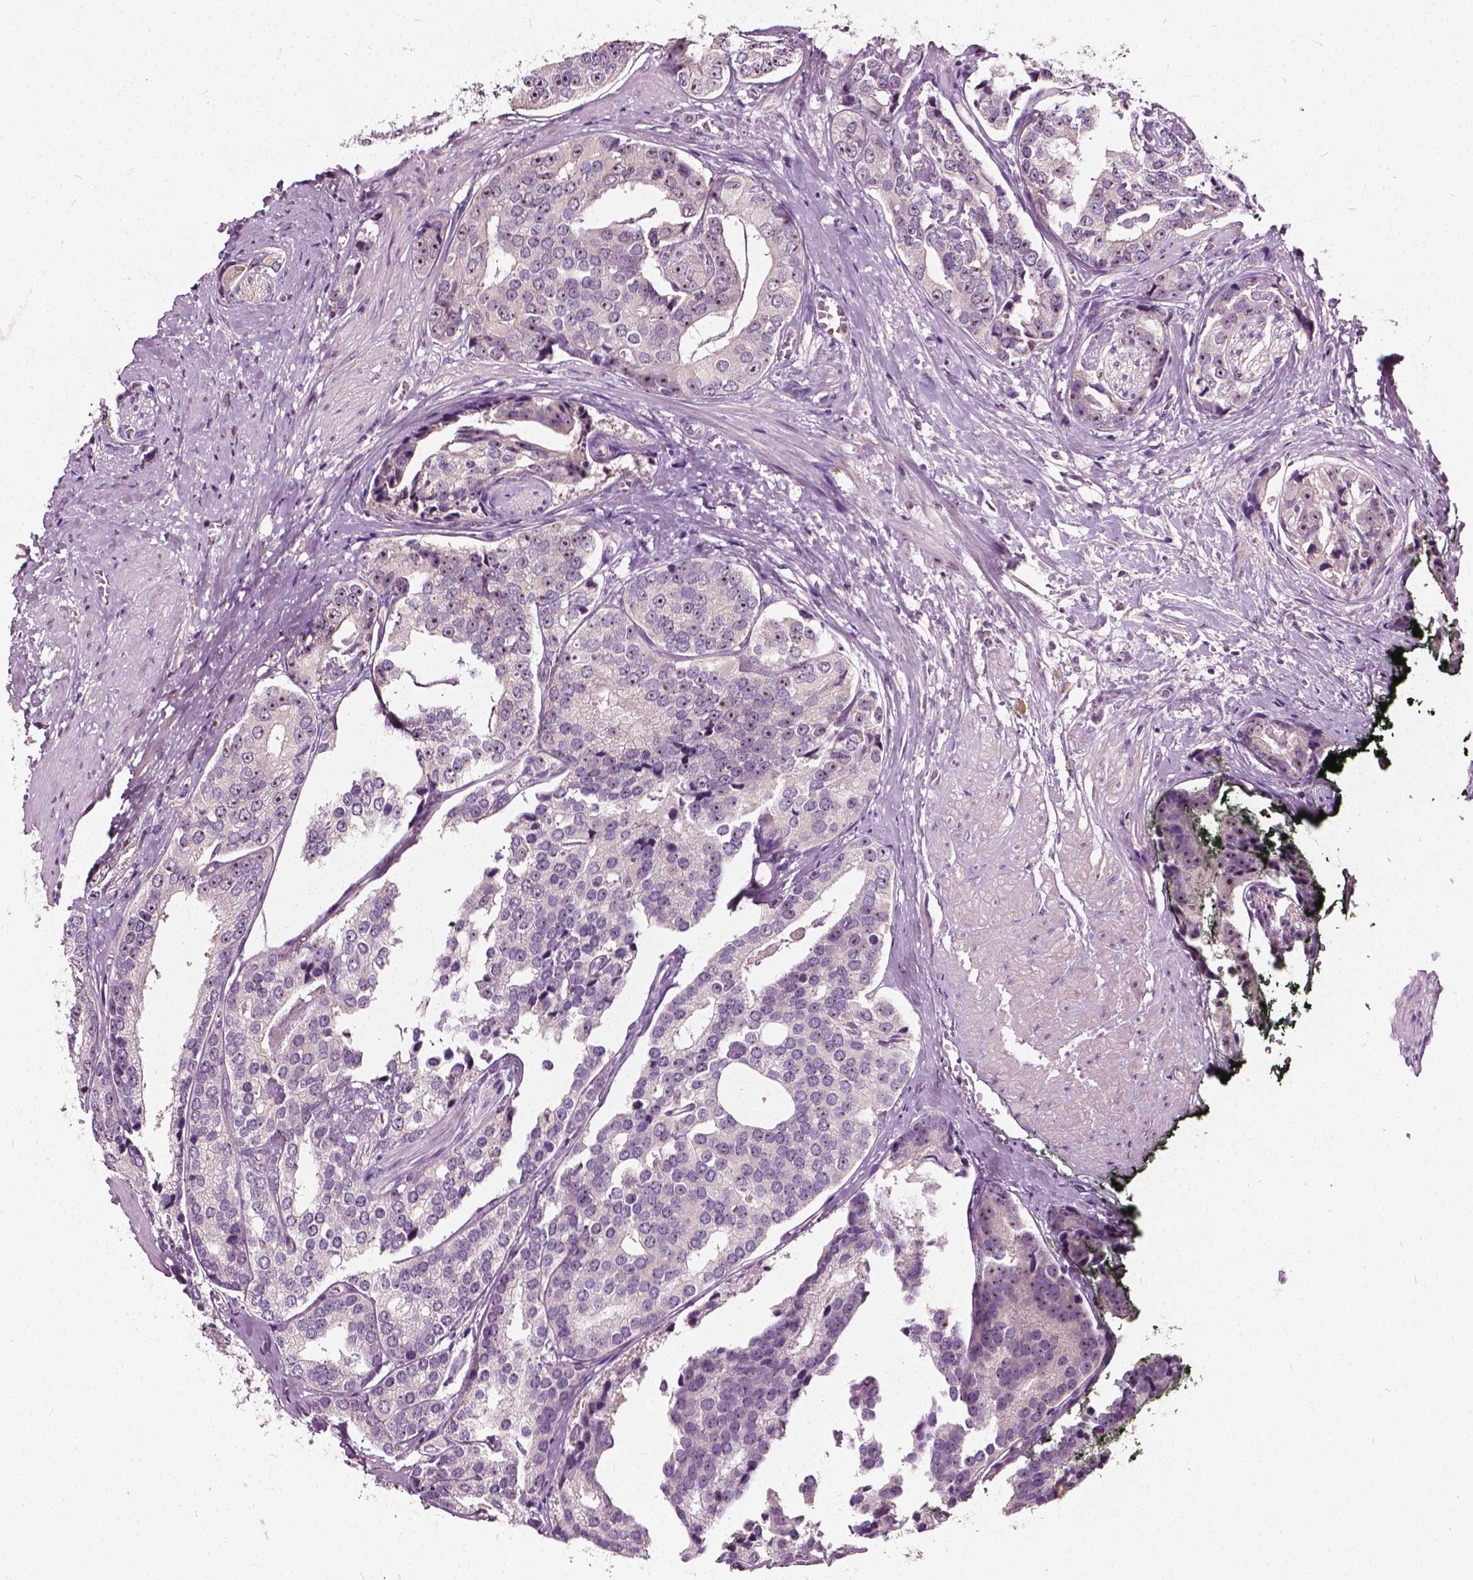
{"staining": {"intensity": "negative", "quantity": "none", "location": "none"}, "tissue": "prostate cancer", "cell_type": "Tumor cells", "image_type": "cancer", "snomed": [{"axis": "morphology", "description": "Adenocarcinoma, High grade"}, {"axis": "topography", "description": "Prostate"}], "caption": "This is an IHC histopathology image of human prostate cancer (high-grade adenocarcinoma). There is no positivity in tumor cells.", "gene": "ODF3L2", "patient": {"sex": "male", "age": 71}}